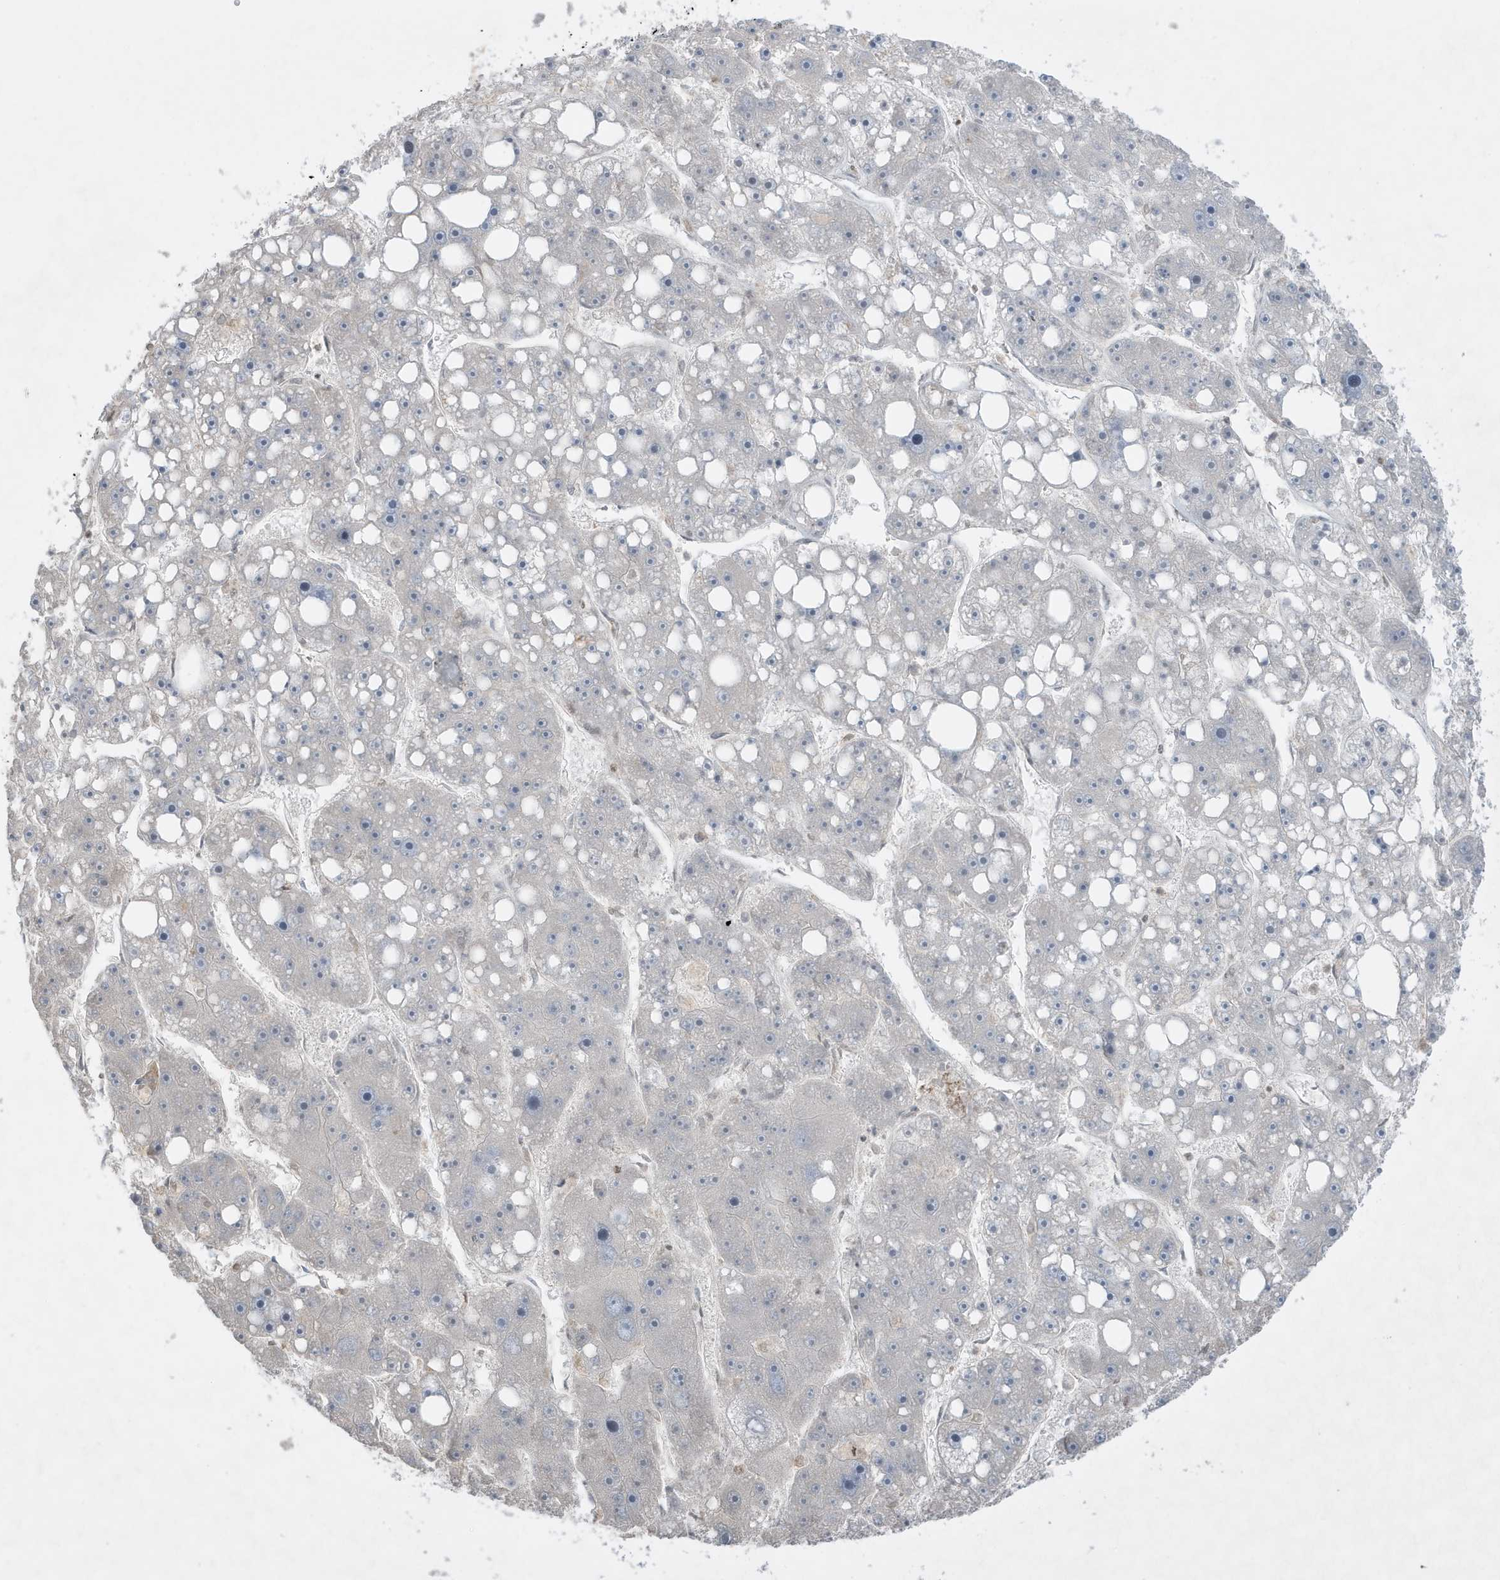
{"staining": {"intensity": "negative", "quantity": "none", "location": "none"}, "tissue": "liver cancer", "cell_type": "Tumor cells", "image_type": "cancer", "snomed": [{"axis": "morphology", "description": "Carcinoma, Hepatocellular, NOS"}, {"axis": "topography", "description": "Liver"}], "caption": "Immunohistochemical staining of liver cancer (hepatocellular carcinoma) shows no significant positivity in tumor cells.", "gene": "FNDC1", "patient": {"sex": "female", "age": 61}}